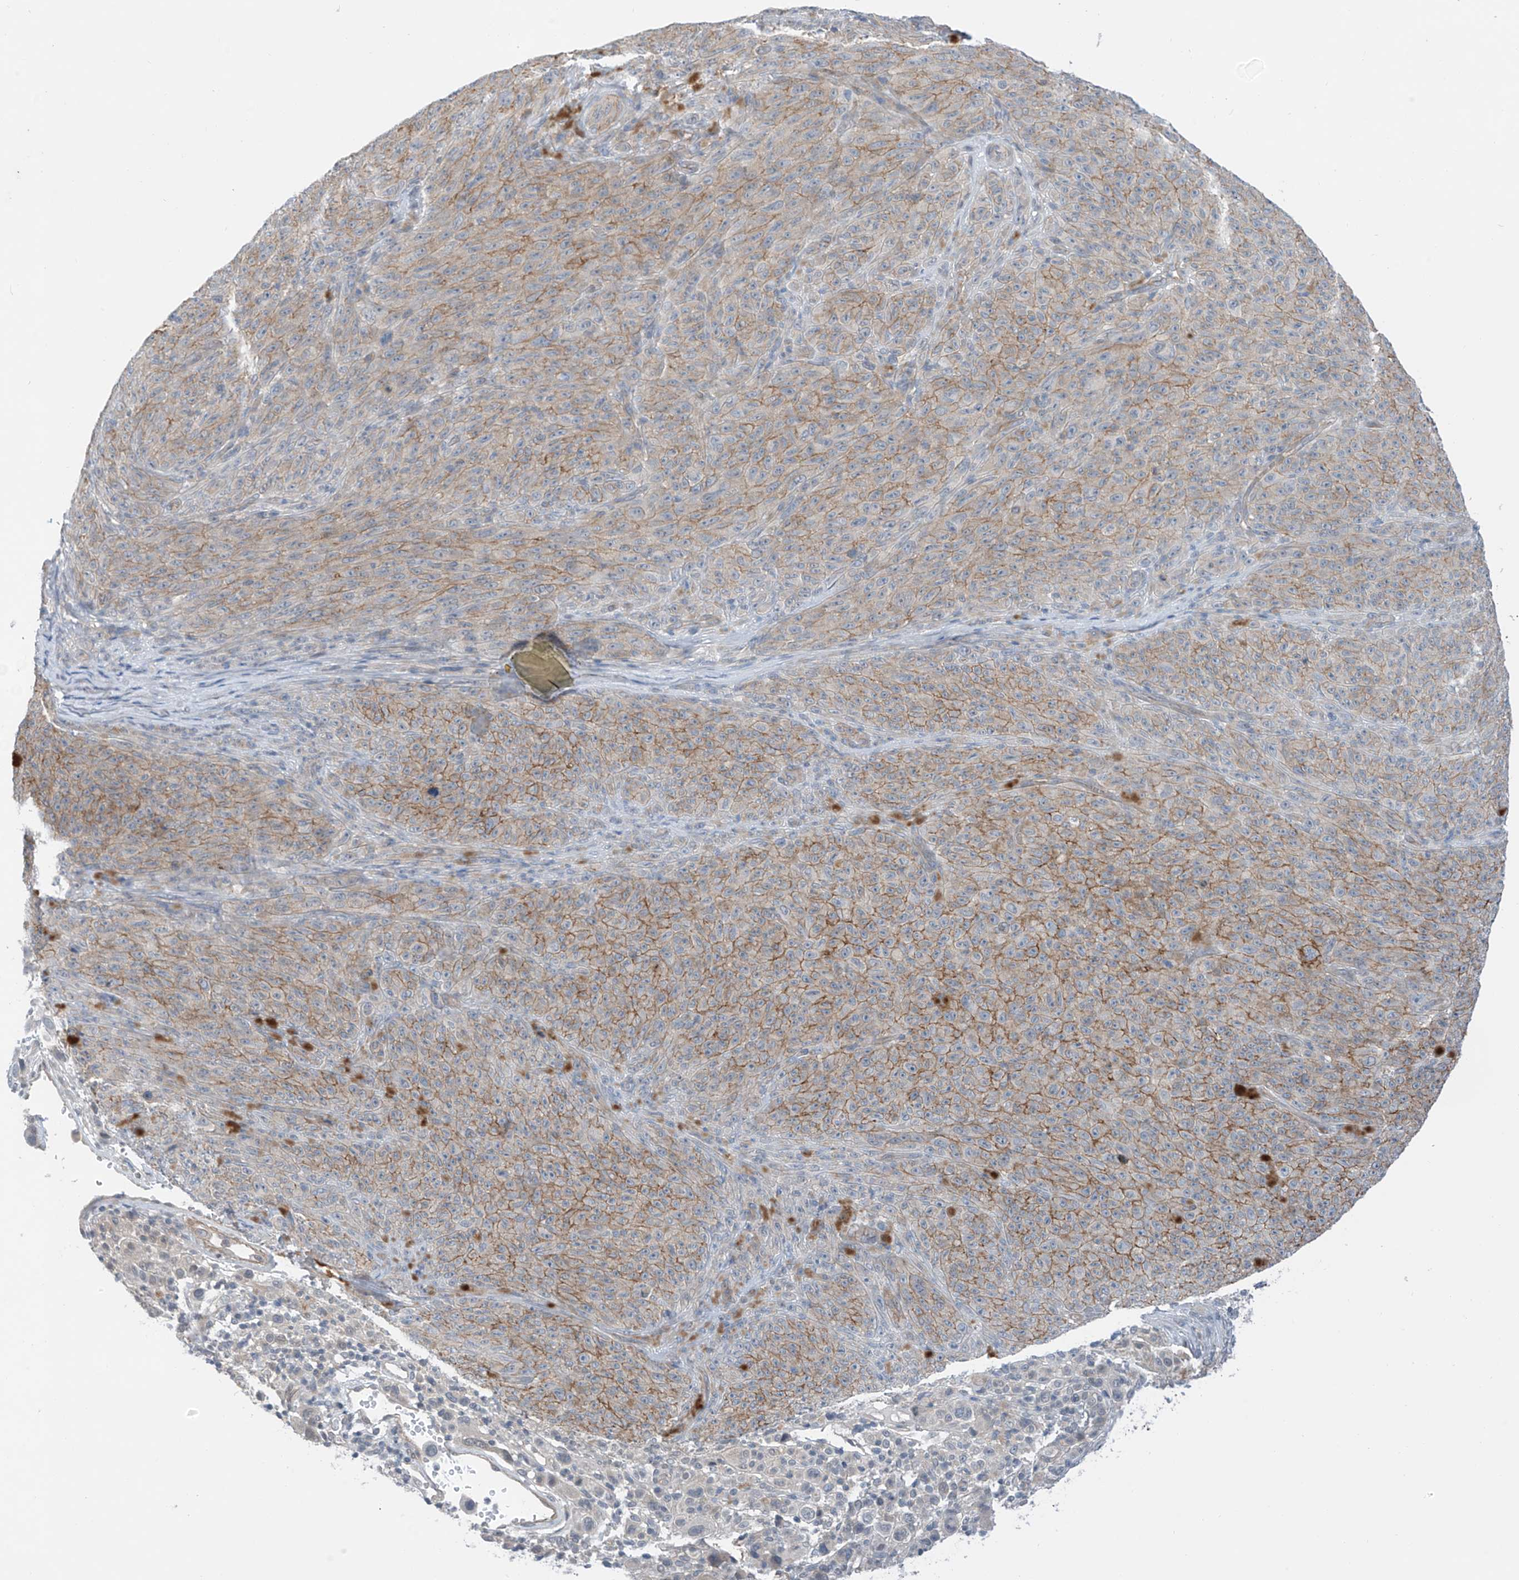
{"staining": {"intensity": "weak", "quantity": ">75%", "location": "cytoplasmic/membranous"}, "tissue": "melanoma", "cell_type": "Tumor cells", "image_type": "cancer", "snomed": [{"axis": "morphology", "description": "Malignant melanoma, NOS"}, {"axis": "topography", "description": "Skin"}], "caption": "Immunohistochemical staining of melanoma reveals weak cytoplasmic/membranous protein staining in about >75% of tumor cells. (brown staining indicates protein expression, while blue staining denotes nuclei).", "gene": "ABLIM2", "patient": {"sex": "female", "age": 82}}